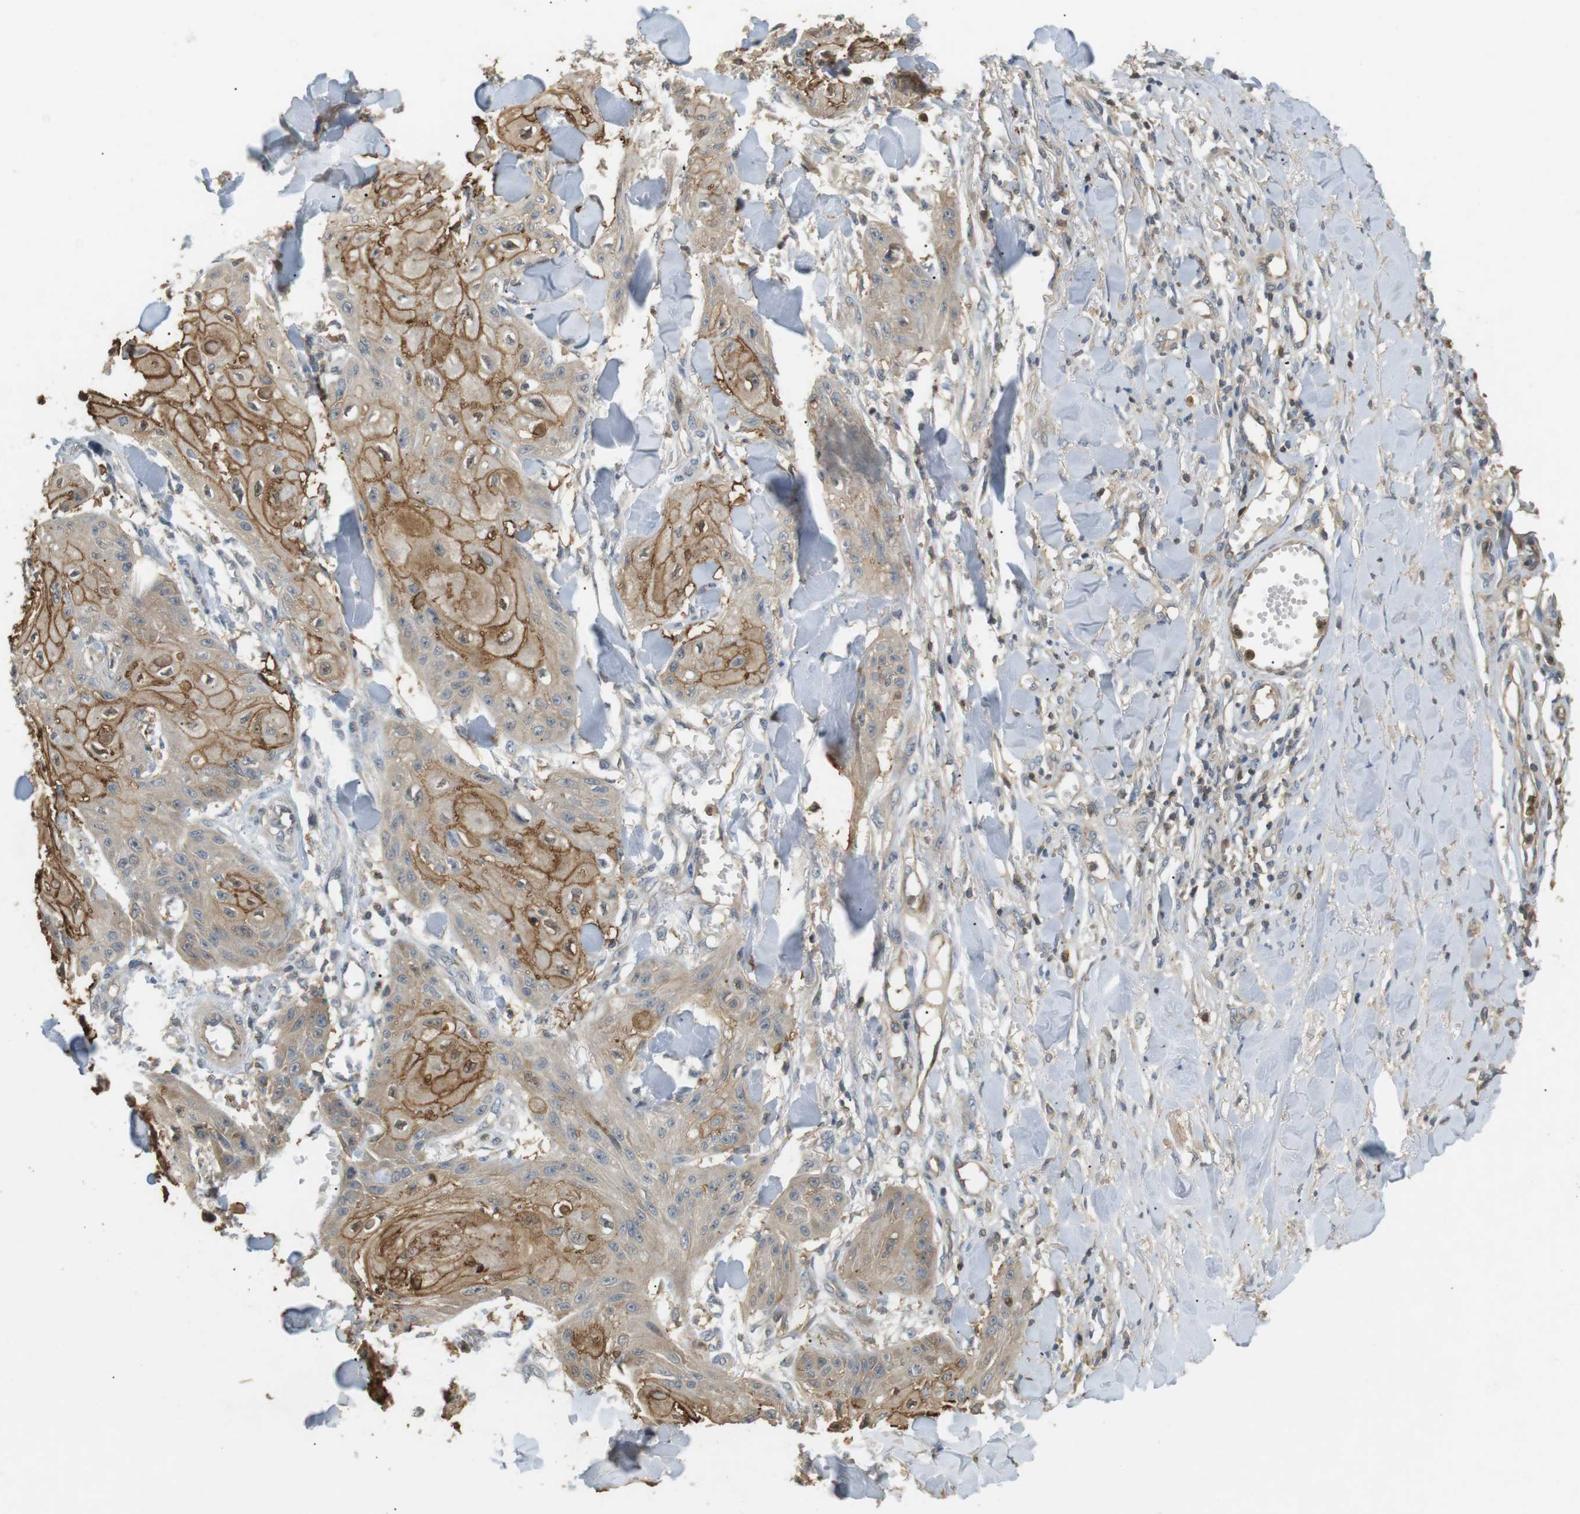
{"staining": {"intensity": "moderate", "quantity": ">75%", "location": "cytoplasmic/membranous"}, "tissue": "skin cancer", "cell_type": "Tumor cells", "image_type": "cancer", "snomed": [{"axis": "morphology", "description": "Squamous cell carcinoma, NOS"}, {"axis": "topography", "description": "Skin"}], "caption": "Protein staining shows moderate cytoplasmic/membranous expression in approximately >75% of tumor cells in skin cancer (squamous cell carcinoma). The protein is shown in brown color, while the nuclei are stained blue.", "gene": "P2RY1", "patient": {"sex": "male", "age": 74}}